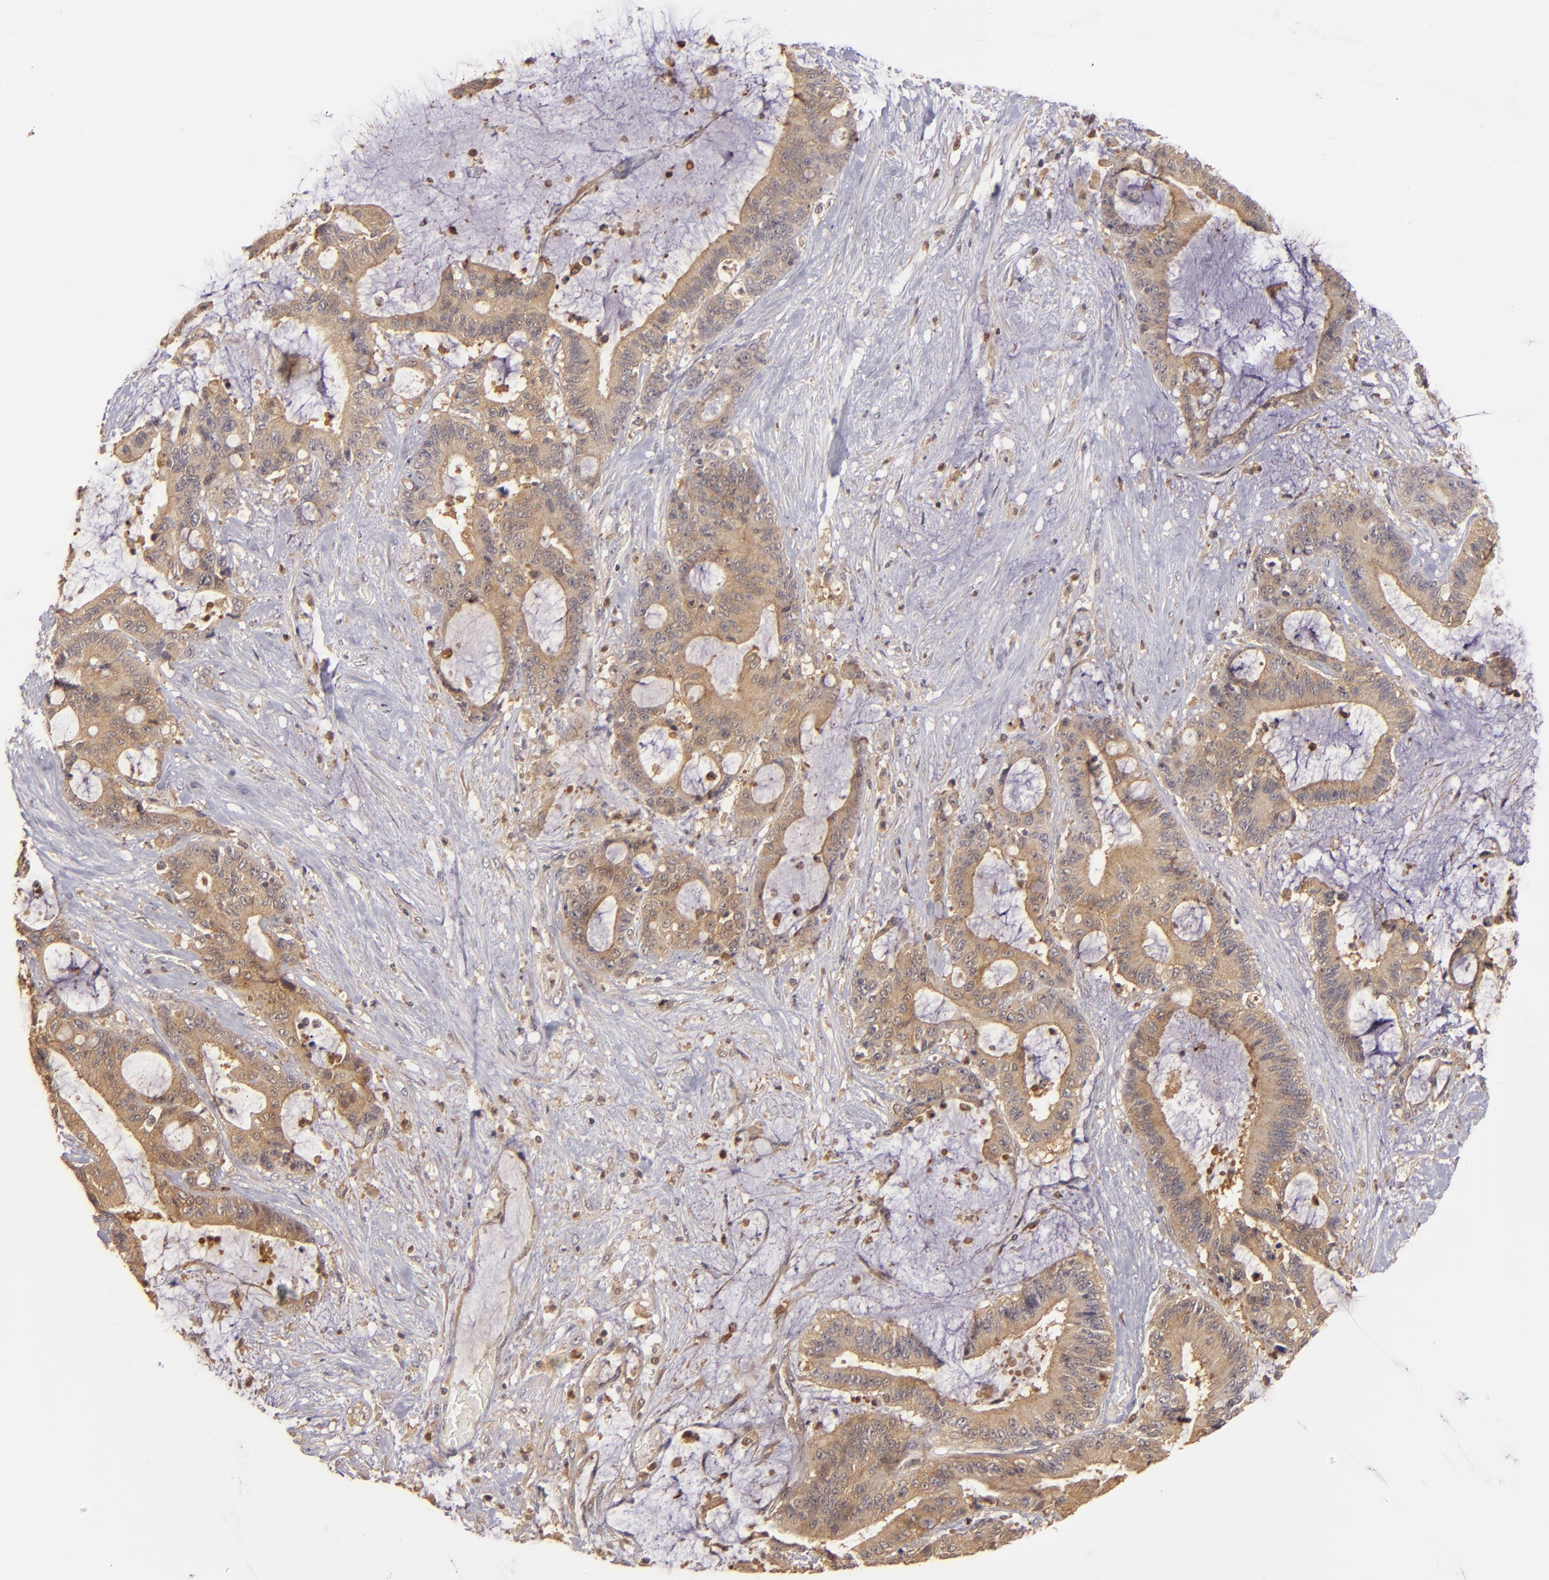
{"staining": {"intensity": "strong", "quantity": ">75%", "location": "cytoplasmic/membranous"}, "tissue": "liver cancer", "cell_type": "Tumor cells", "image_type": "cancer", "snomed": [{"axis": "morphology", "description": "Cholangiocarcinoma"}, {"axis": "topography", "description": "Liver"}], "caption": "Human liver cholangiocarcinoma stained with a brown dye exhibits strong cytoplasmic/membranous positive expression in about >75% of tumor cells.", "gene": "PRKCD", "patient": {"sex": "female", "age": 73}}